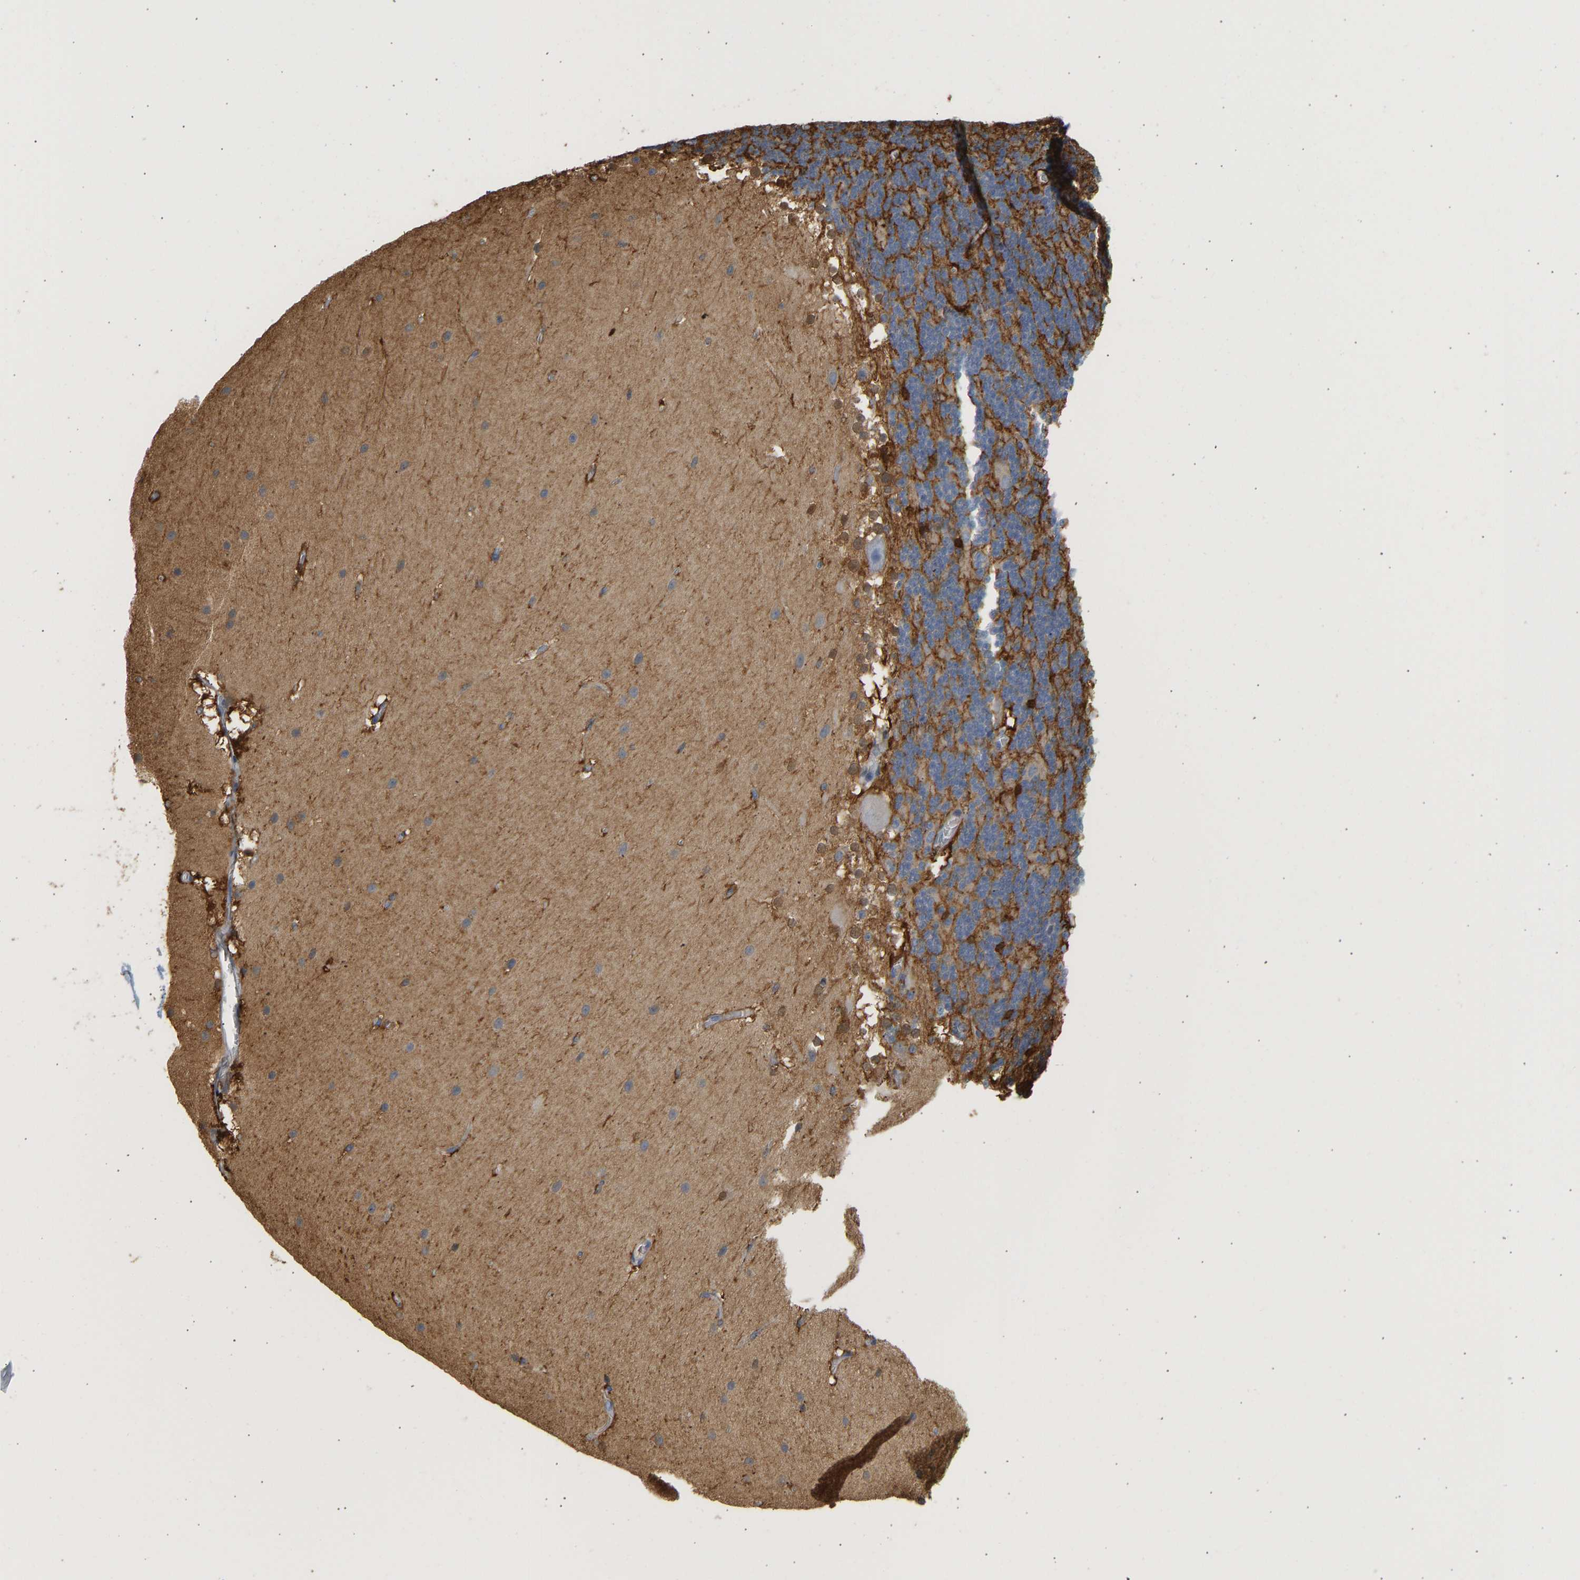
{"staining": {"intensity": "moderate", "quantity": ">75%", "location": "cytoplasmic/membranous"}, "tissue": "cerebellum", "cell_type": "Cells in granular layer", "image_type": "normal", "snomed": [{"axis": "morphology", "description": "Normal tissue, NOS"}, {"axis": "topography", "description": "Cerebellum"}], "caption": "Immunohistochemical staining of benign human cerebellum shows medium levels of moderate cytoplasmic/membranous positivity in approximately >75% of cells in granular layer. (DAB (3,3'-diaminobenzidine) IHC, brown staining for protein, blue staining for nuclei).", "gene": "ENO1", "patient": {"sex": "female", "age": 19}}